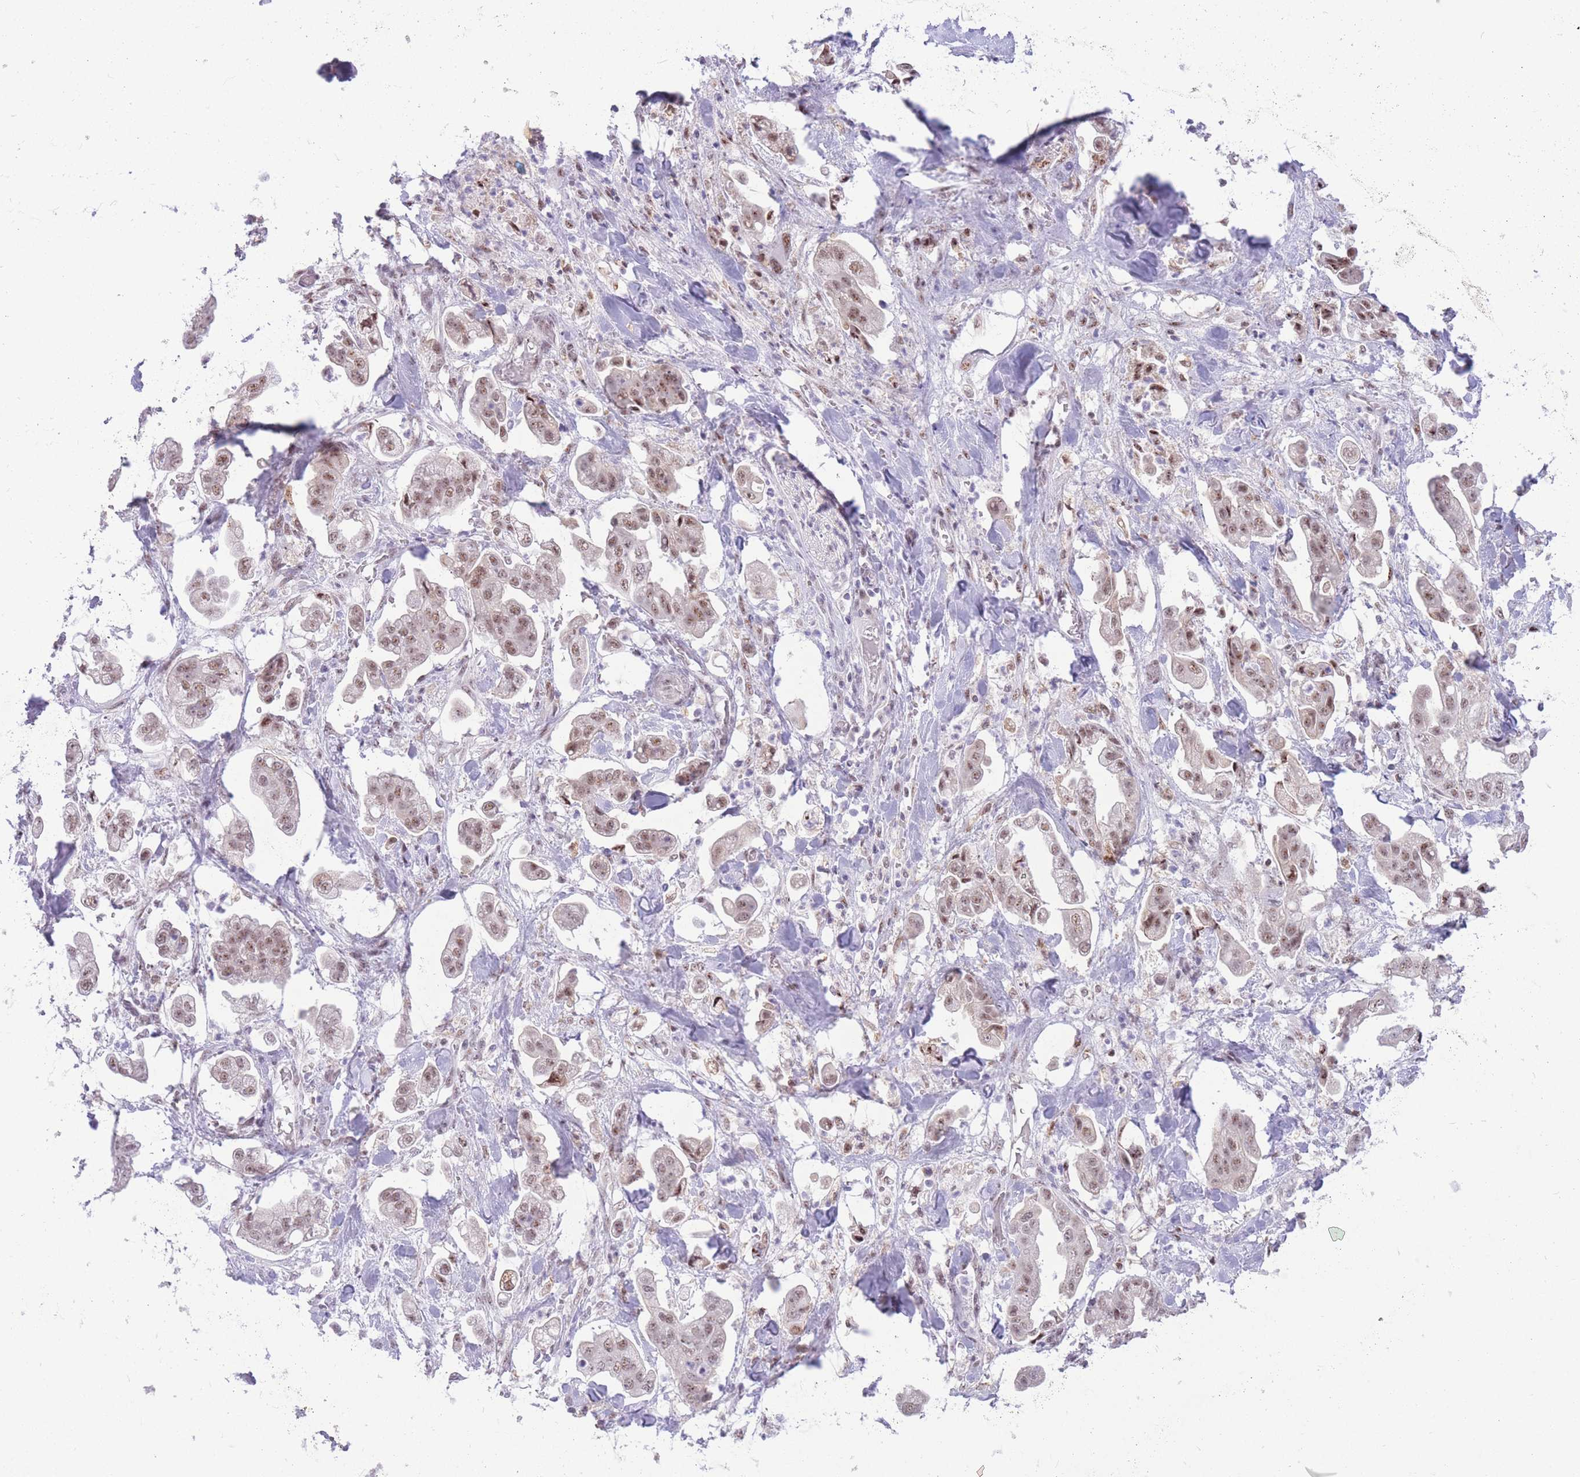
{"staining": {"intensity": "moderate", "quantity": "25%-75%", "location": "nuclear"}, "tissue": "stomach cancer", "cell_type": "Tumor cells", "image_type": "cancer", "snomed": [{"axis": "morphology", "description": "Adenocarcinoma, NOS"}, {"axis": "topography", "description": "Stomach"}], "caption": "About 25%-75% of tumor cells in stomach cancer (adenocarcinoma) exhibit moderate nuclear protein expression as visualized by brown immunohistochemical staining.", "gene": "CYP2B6", "patient": {"sex": "male", "age": 62}}